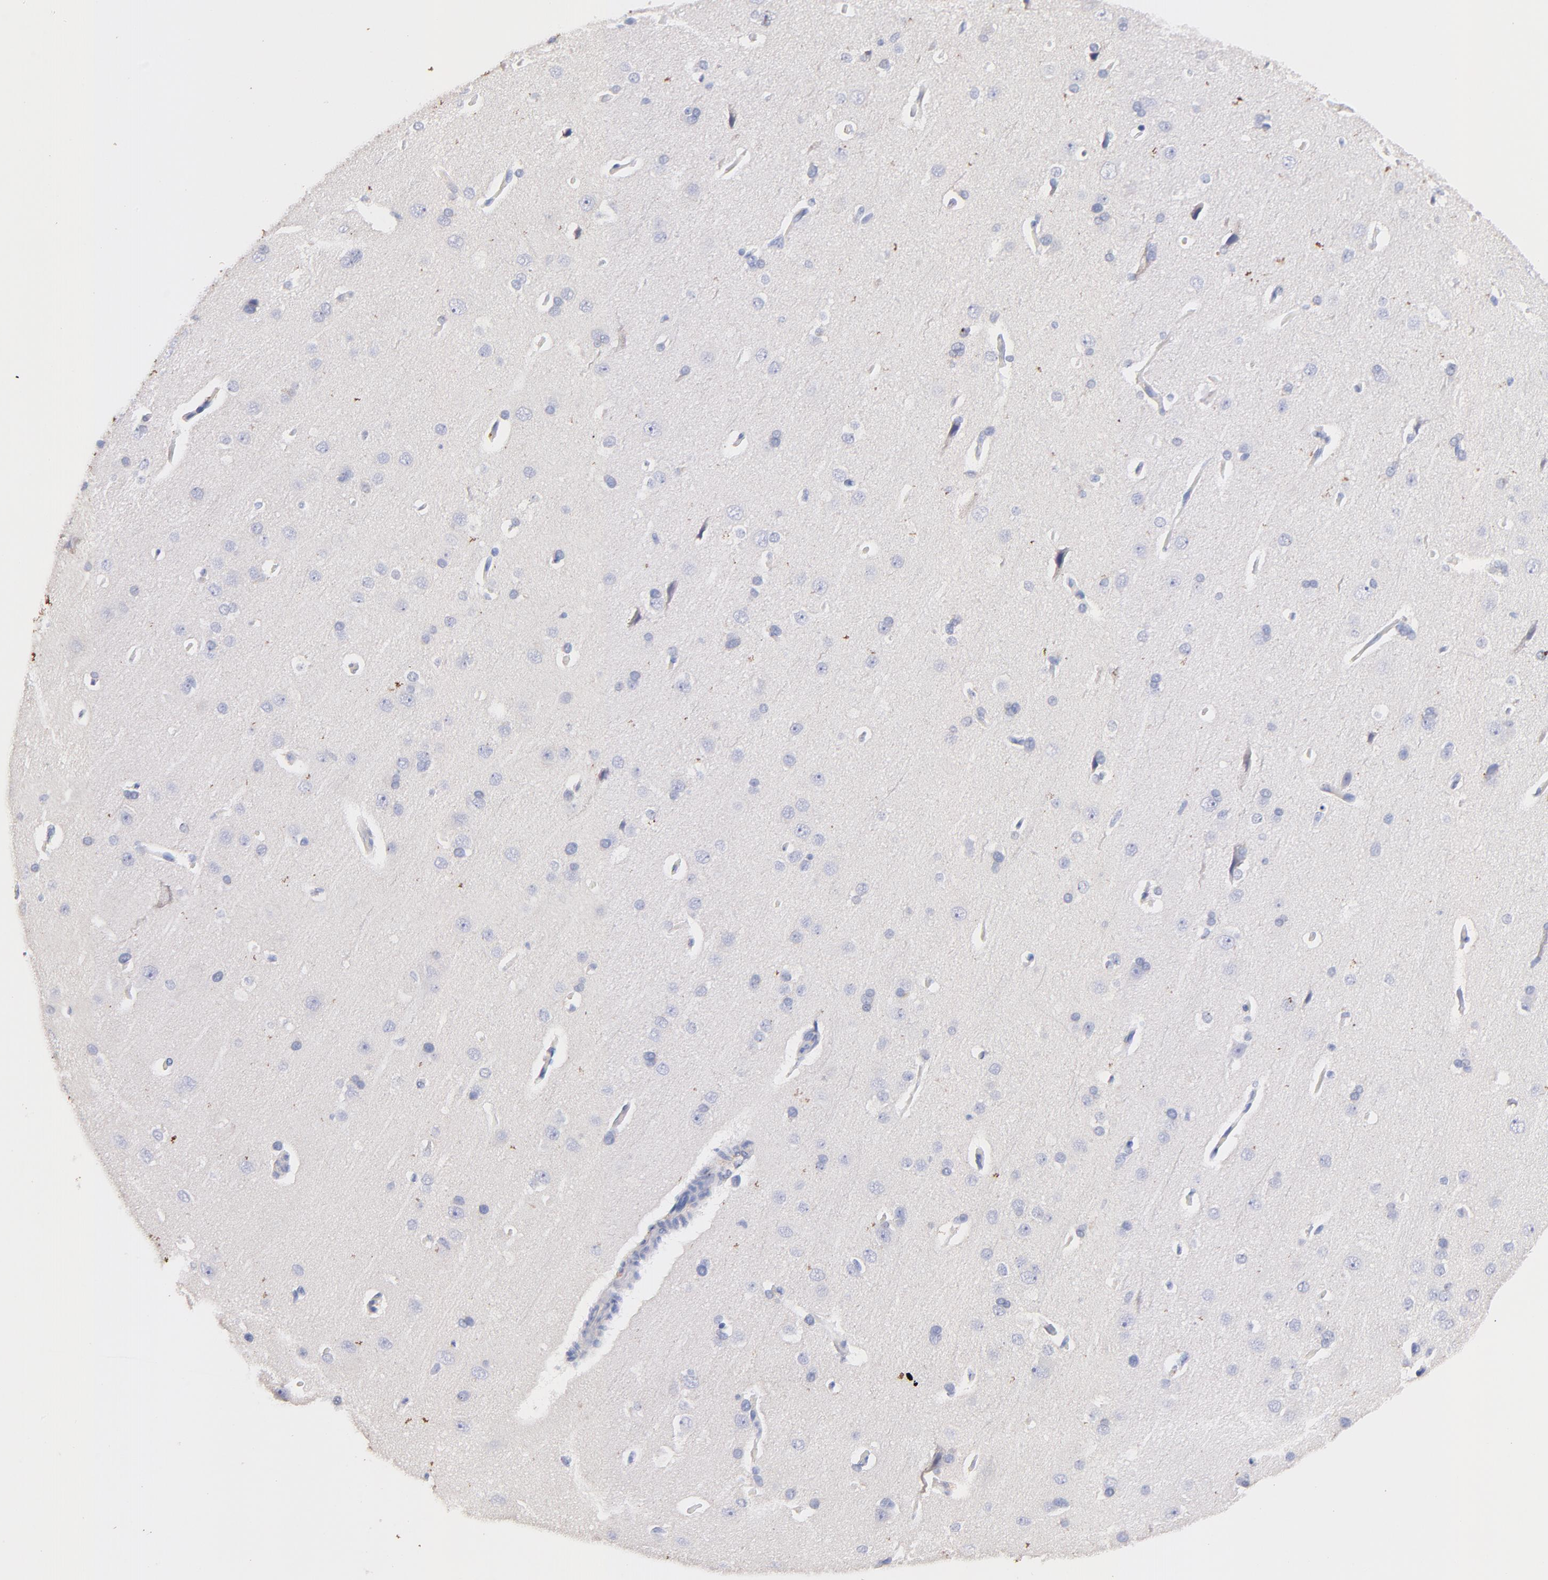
{"staining": {"intensity": "negative", "quantity": "none", "location": "none"}, "tissue": "cerebral cortex", "cell_type": "Endothelial cells", "image_type": "normal", "snomed": [{"axis": "morphology", "description": "Normal tissue, NOS"}, {"axis": "topography", "description": "Cerebral cortex"}], "caption": "Endothelial cells show no significant staining in unremarkable cerebral cortex. Nuclei are stained in blue.", "gene": "IGLV7", "patient": {"sex": "male", "age": 62}}